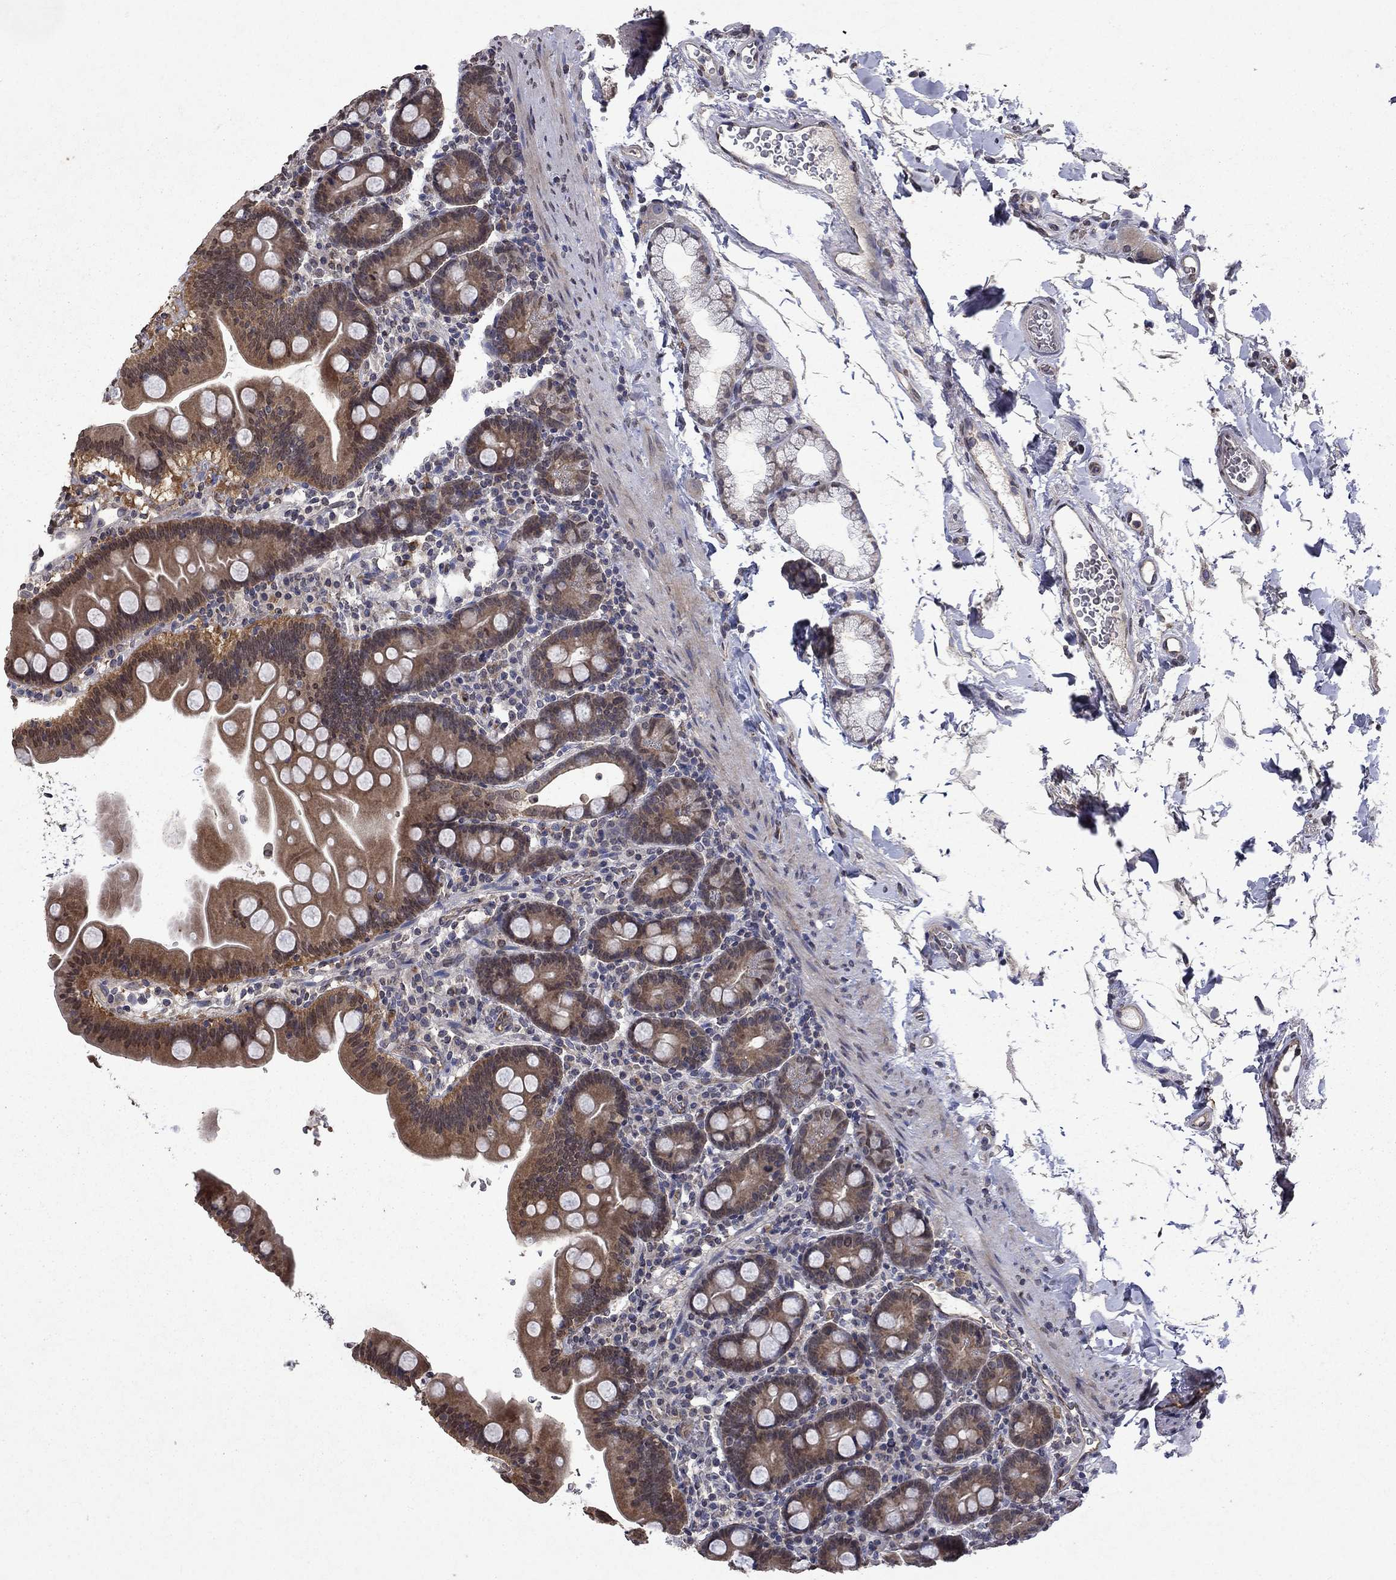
{"staining": {"intensity": "moderate", "quantity": ">75%", "location": "cytoplasmic/membranous"}, "tissue": "duodenum", "cell_type": "Glandular cells", "image_type": "normal", "snomed": [{"axis": "morphology", "description": "Normal tissue, NOS"}, {"axis": "topography", "description": "Duodenum"}], "caption": "Immunohistochemical staining of benign human duodenum shows moderate cytoplasmic/membranous protein staining in approximately >75% of glandular cells.", "gene": "TTC38", "patient": {"sex": "male", "age": 59}}